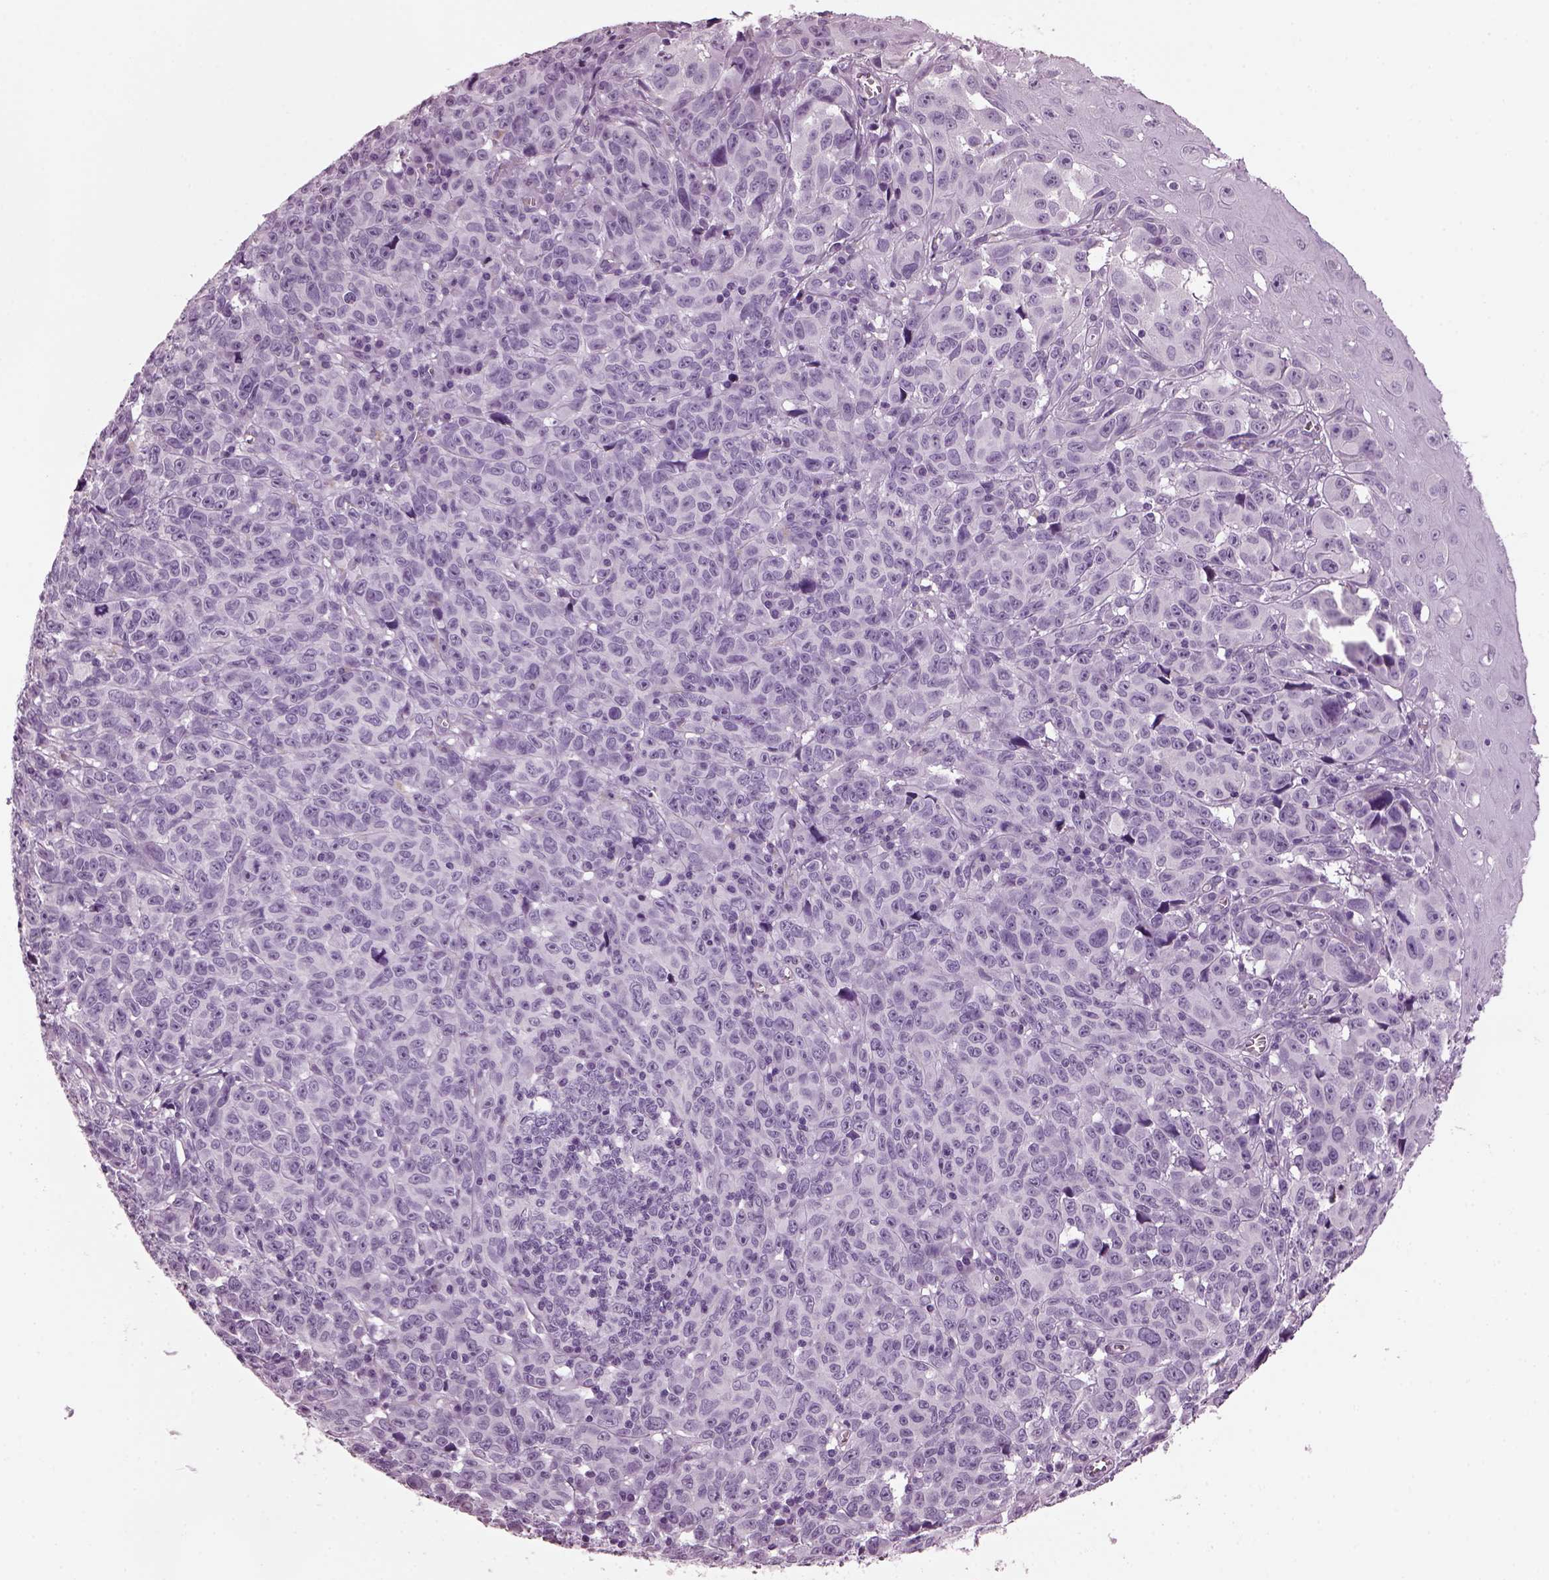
{"staining": {"intensity": "negative", "quantity": "none", "location": "none"}, "tissue": "melanoma", "cell_type": "Tumor cells", "image_type": "cancer", "snomed": [{"axis": "morphology", "description": "Malignant melanoma, NOS"}, {"axis": "topography", "description": "Vulva, labia, clitoris and Bartholin´s gland, NO"}], "caption": "Immunohistochemical staining of malignant melanoma reveals no significant positivity in tumor cells.", "gene": "KRTAP3-2", "patient": {"sex": "female", "age": 75}}